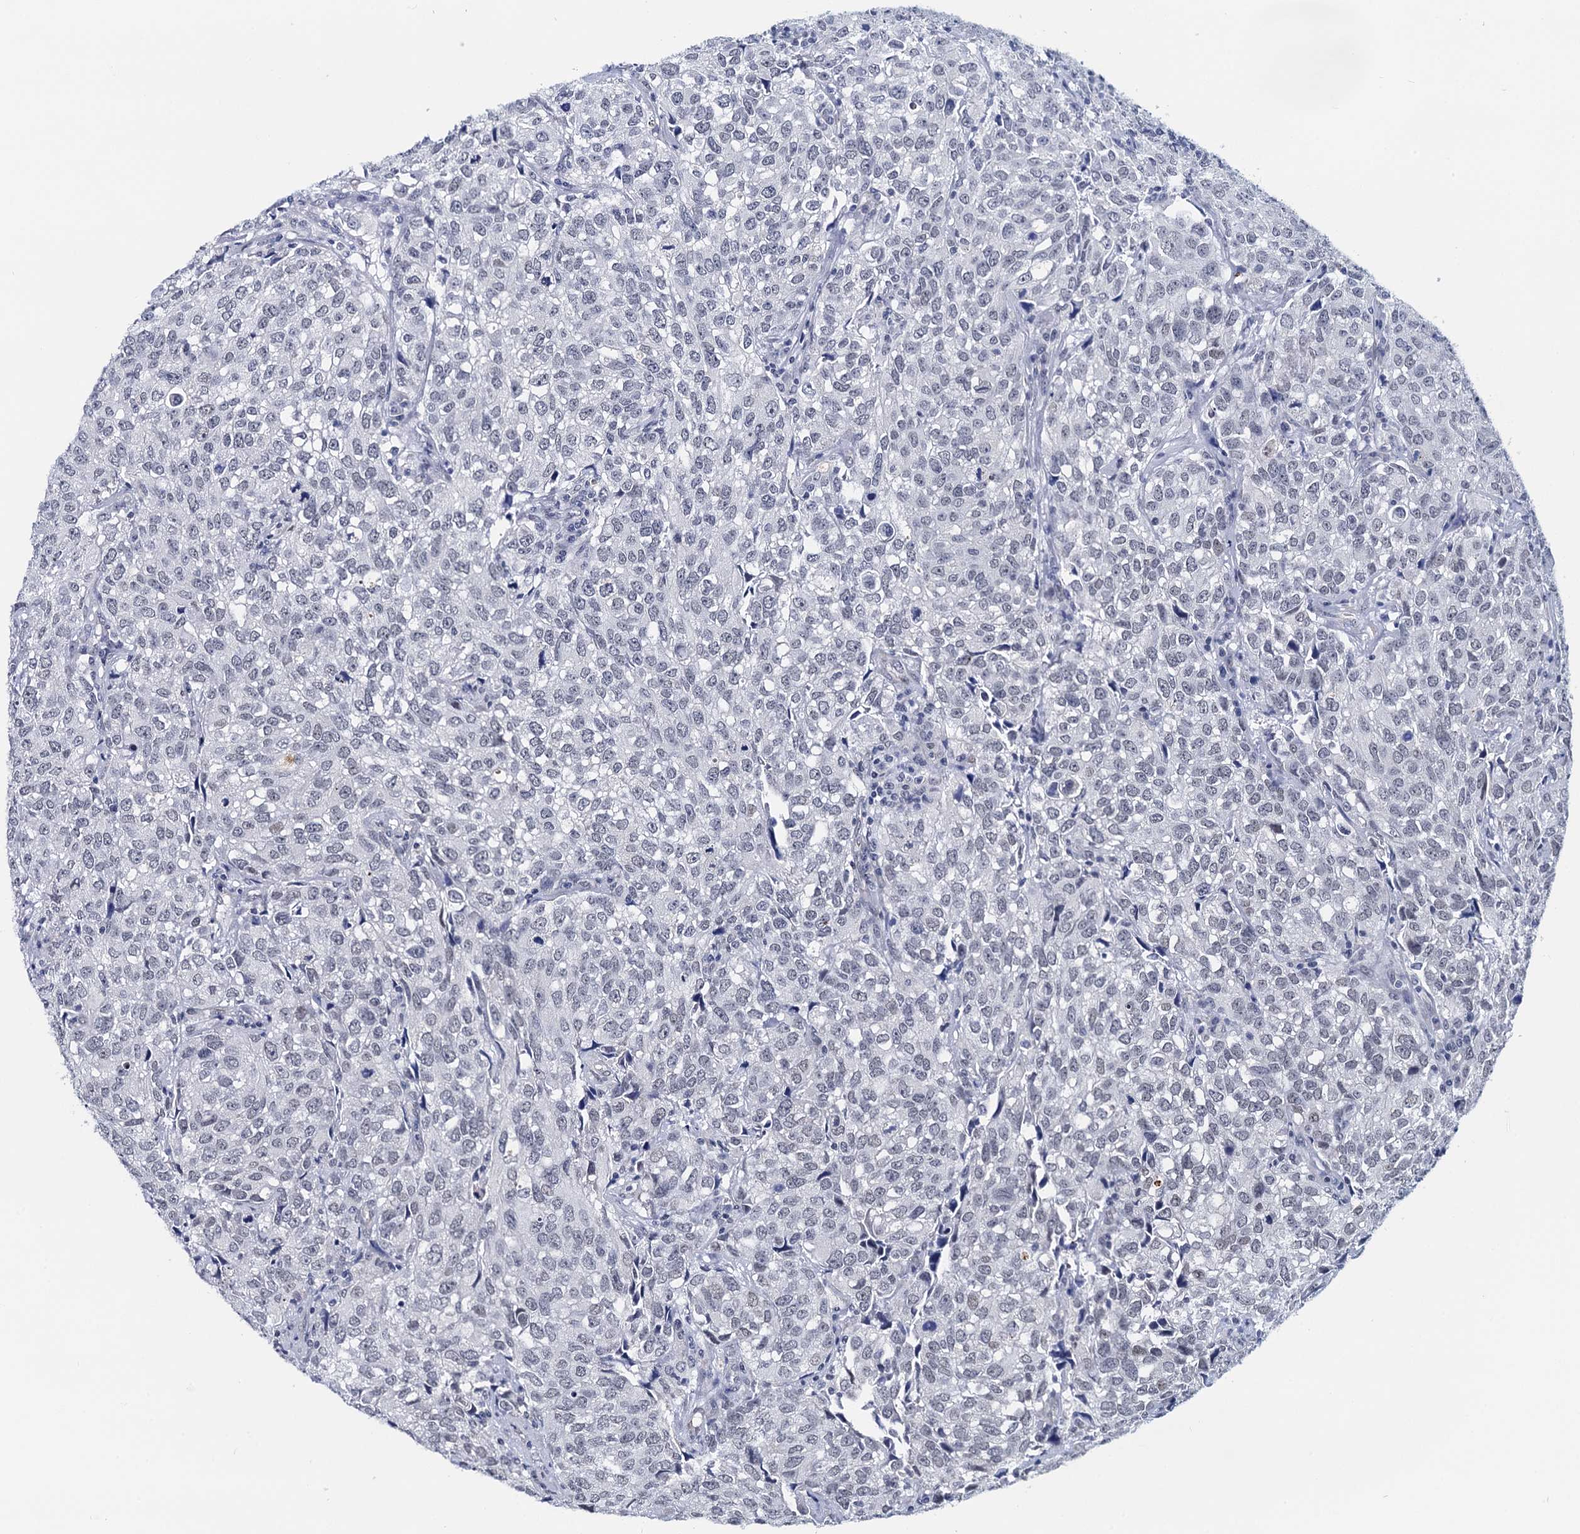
{"staining": {"intensity": "weak", "quantity": "<25%", "location": "nuclear"}, "tissue": "urothelial cancer", "cell_type": "Tumor cells", "image_type": "cancer", "snomed": [{"axis": "morphology", "description": "Urothelial carcinoma, High grade"}, {"axis": "topography", "description": "Urinary bladder"}], "caption": "A high-resolution image shows IHC staining of high-grade urothelial carcinoma, which reveals no significant positivity in tumor cells.", "gene": "C16orf87", "patient": {"sex": "female", "age": 75}}